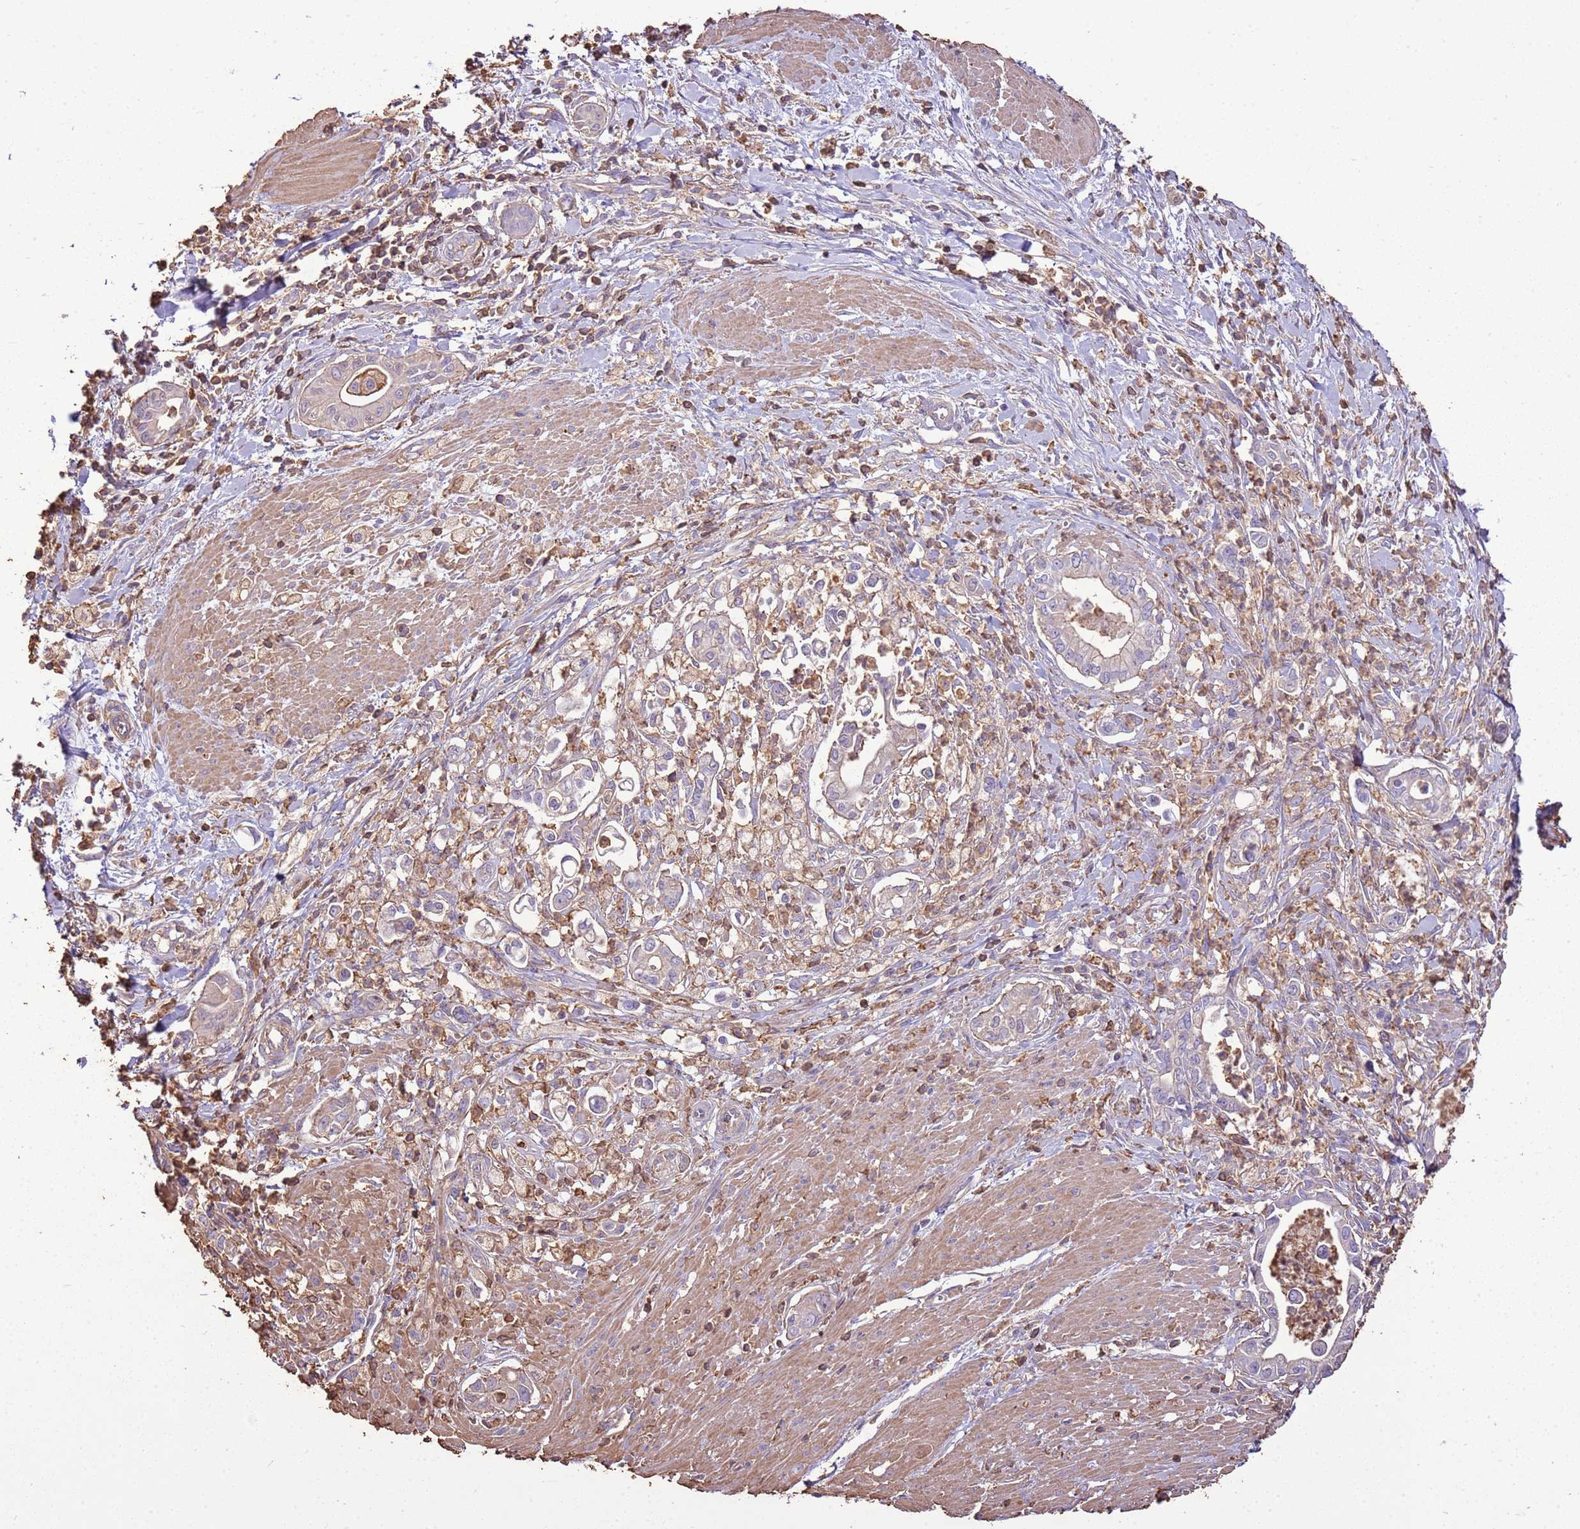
{"staining": {"intensity": "weak", "quantity": "<25%", "location": "cytoplasmic/membranous"}, "tissue": "pancreatic cancer", "cell_type": "Tumor cells", "image_type": "cancer", "snomed": [{"axis": "morphology", "description": "Adenocarcinoma, NOS"}, {"axis": "topography", "description": "Pancreas"}], "caption": "This is a micrograph of immunohistochemistry staining of adenocarcinoma (pancreatic), which shows no positivity in tumor cells. (DAB (3,3'-diaminobenzidine) immunohistochemistry (IHC) visualized using brightfield microscopy, high magnification).", "gene": "ARL10", "patient": {"sex": "male", "age": 78}}